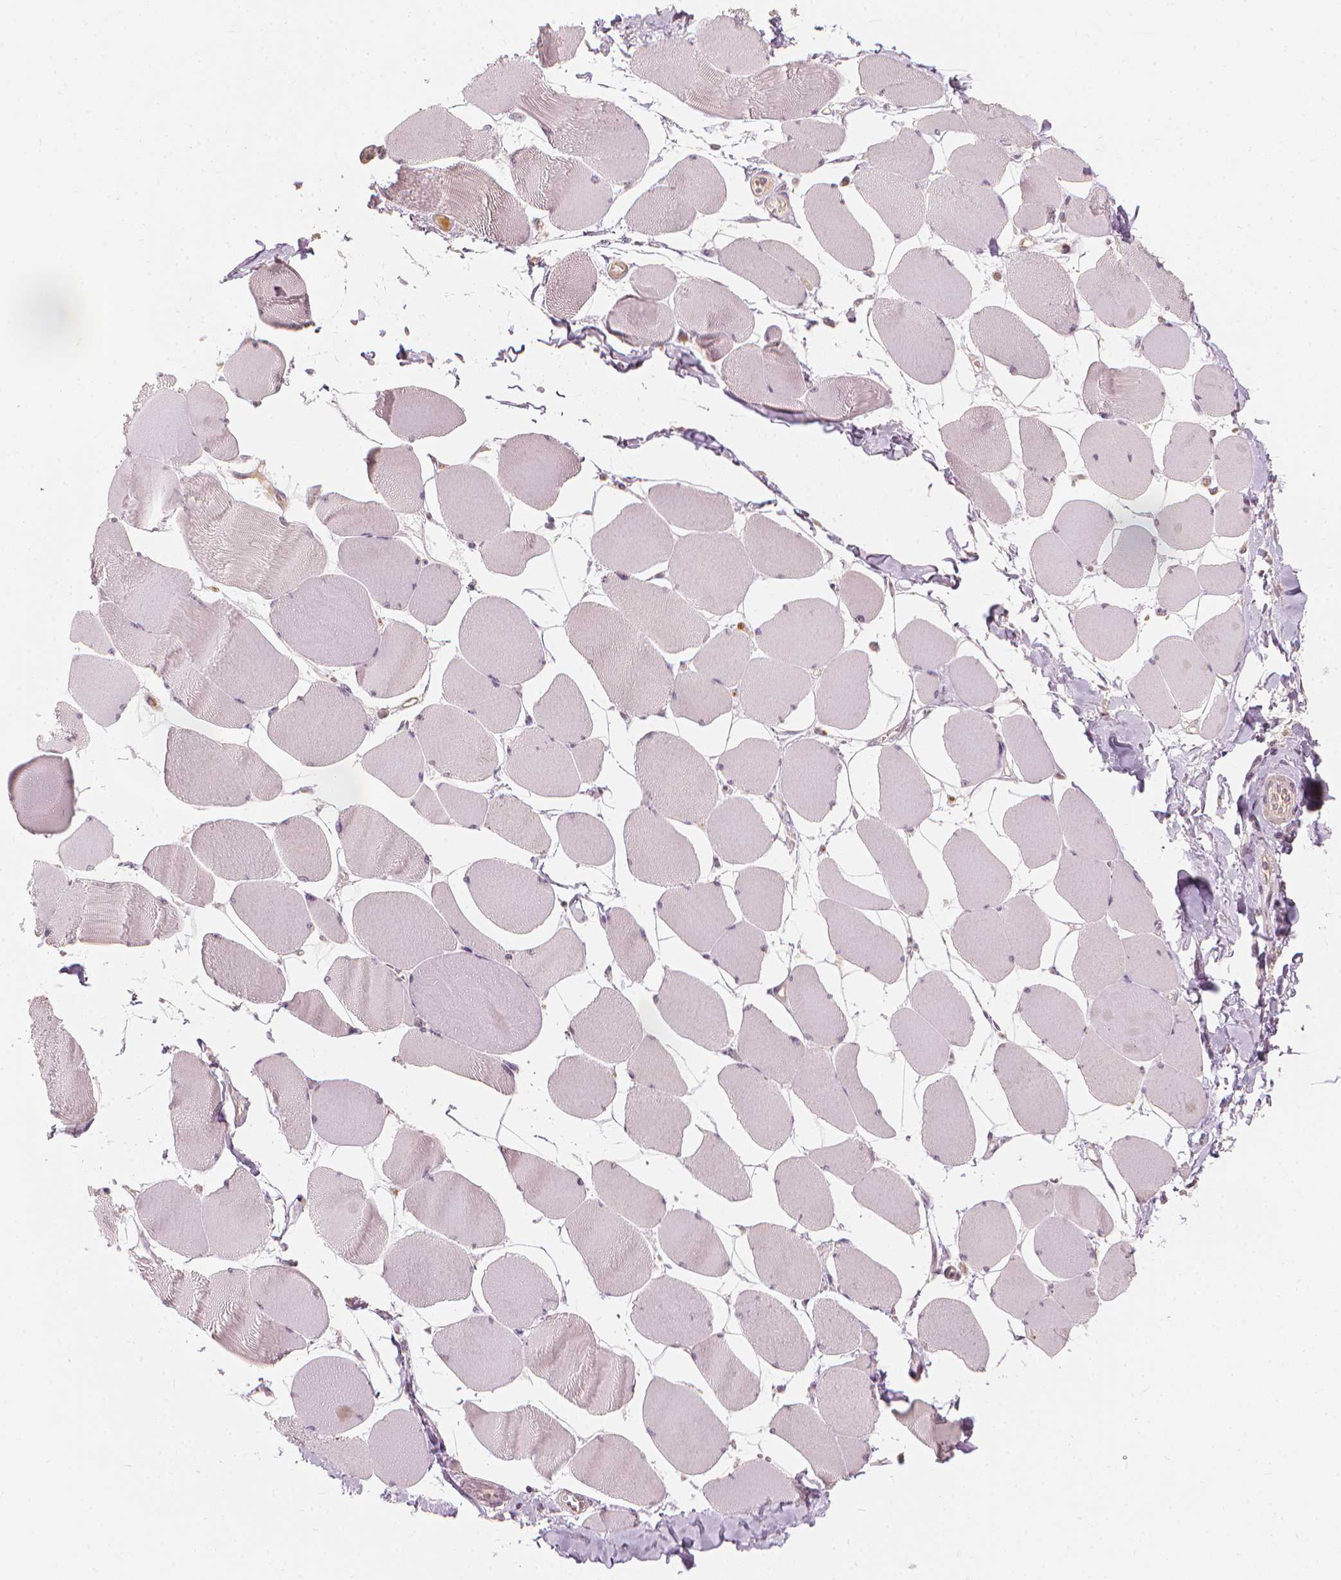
{"staining": {"intensity": "weak", "quantity": "<25%", "location": "cytoplasmic/membranous"}, "tissue": "skeletal muscle", "cell_type": "Myocytes", "image_type": "normal", "snomed": [{"axis": "morphology", "description": "Normal tissue, NOS"}, {"axis": "topography", "description": "Skeletal muscle"}], "caption": "A histopathology image of human skeletal muscle is negative for staining in myocytes. (DAB (3,3'-diaminobenzidine) immunohistochemistry (IHC), high magnification).", "gene": "SAXO2", "patient": {"sex": "female", "age": 75}}